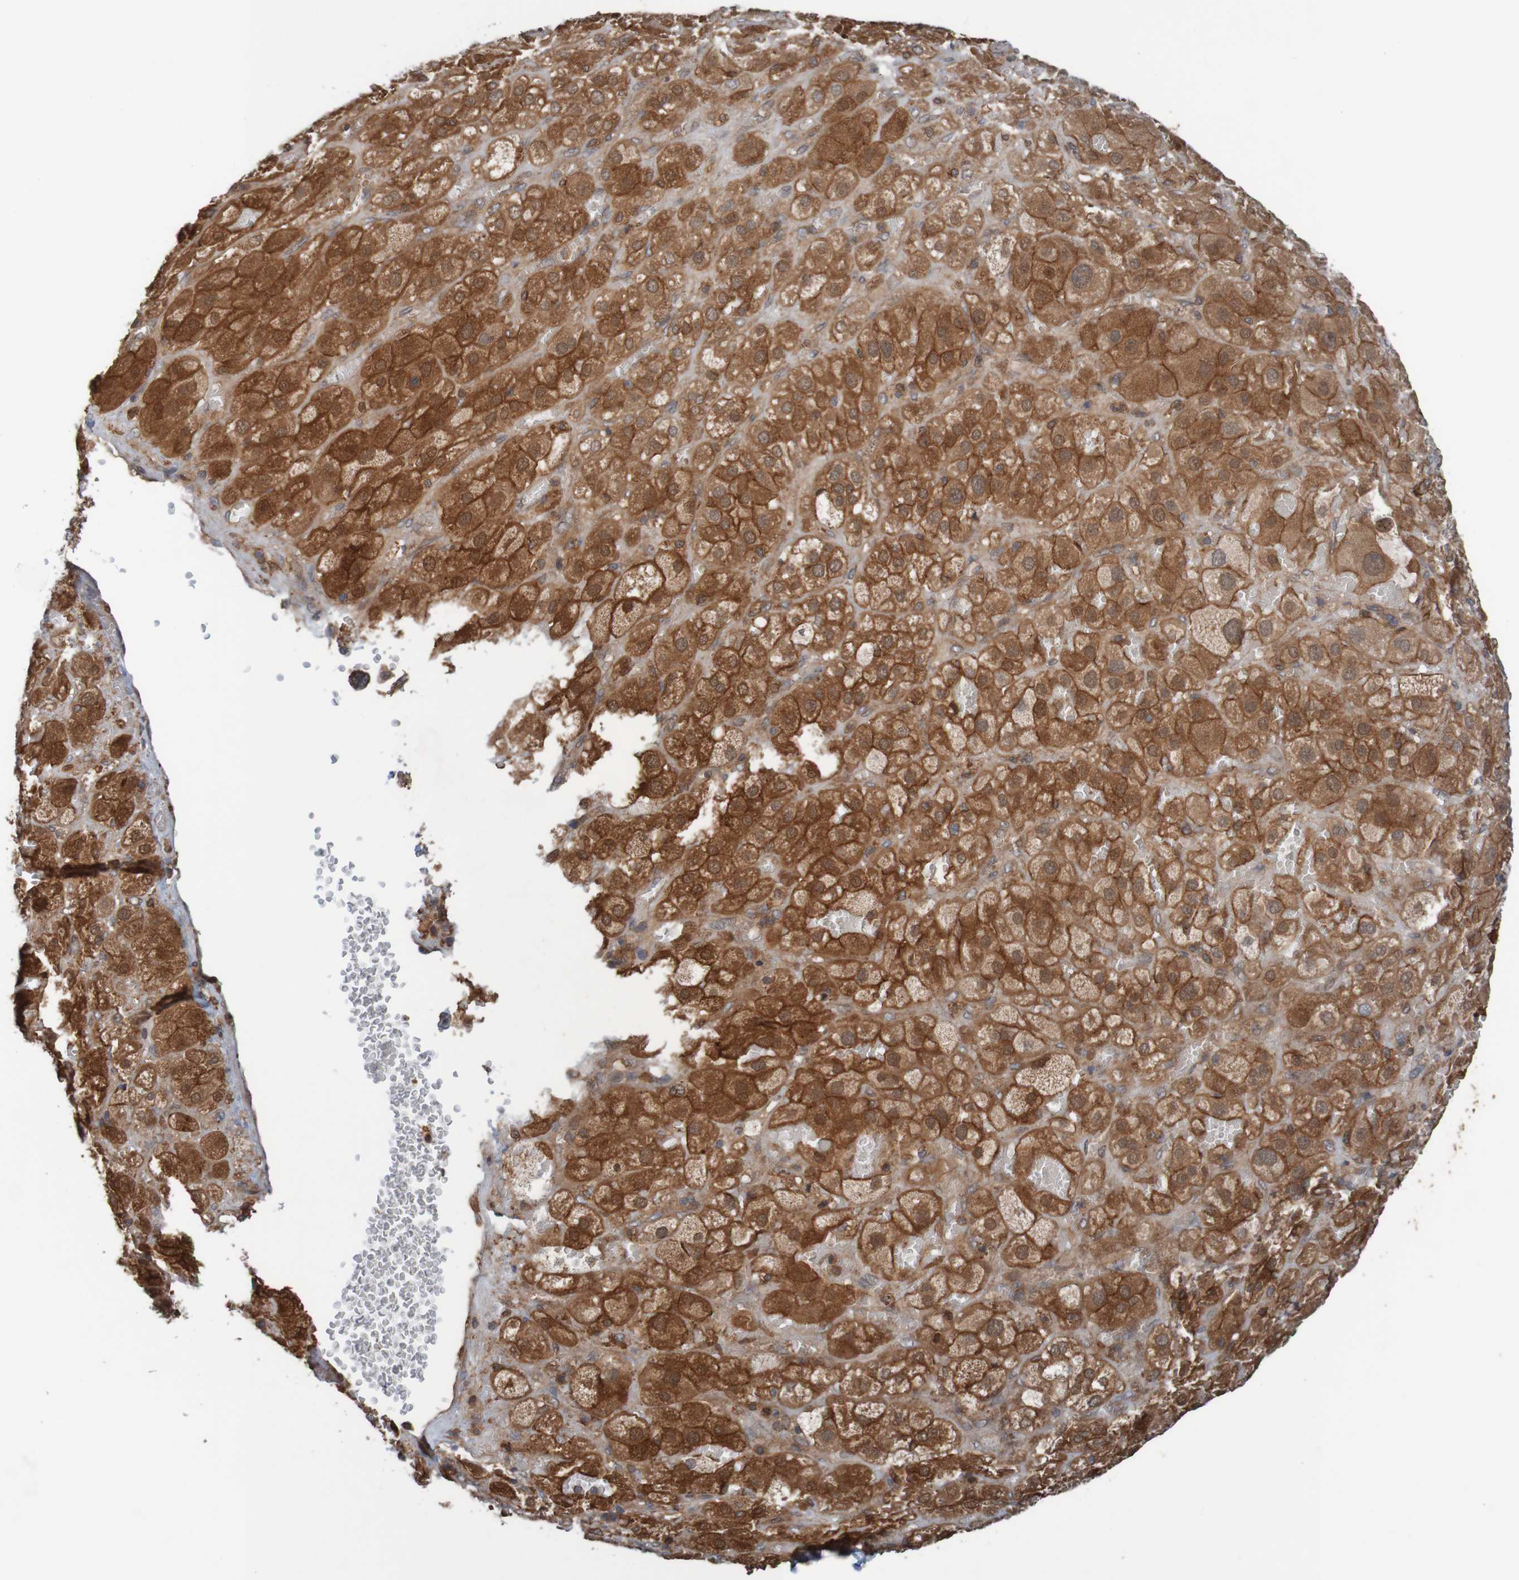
{"staining": {"intensity": "moderate", "quantity": ">75%", "location": "cytoplasmic/membranous"}, "tissue": "adrenal gland", "cell_type": "Glandular cells", "image_type": "normal", "snomed": [{"axis": "morphology", "description": "Normal tissue, NOS"}, {"axis": "topography", "description": "Adrenal gland"}], "caption": "Immunohistochemistry staining of normal adrenal gland, which shows medium levels of moderate cytoplasmic/membranous staining in about >75% of glandular cells indicating moderate cytoplasmic/membranous protein staining. The staining was performed using DAB (brown) for protein detection and nuclei were counterstained in hematoxylin (blue).", "gene": "ARHGEF11", "patient": {"sex": "female", "age": 47}}